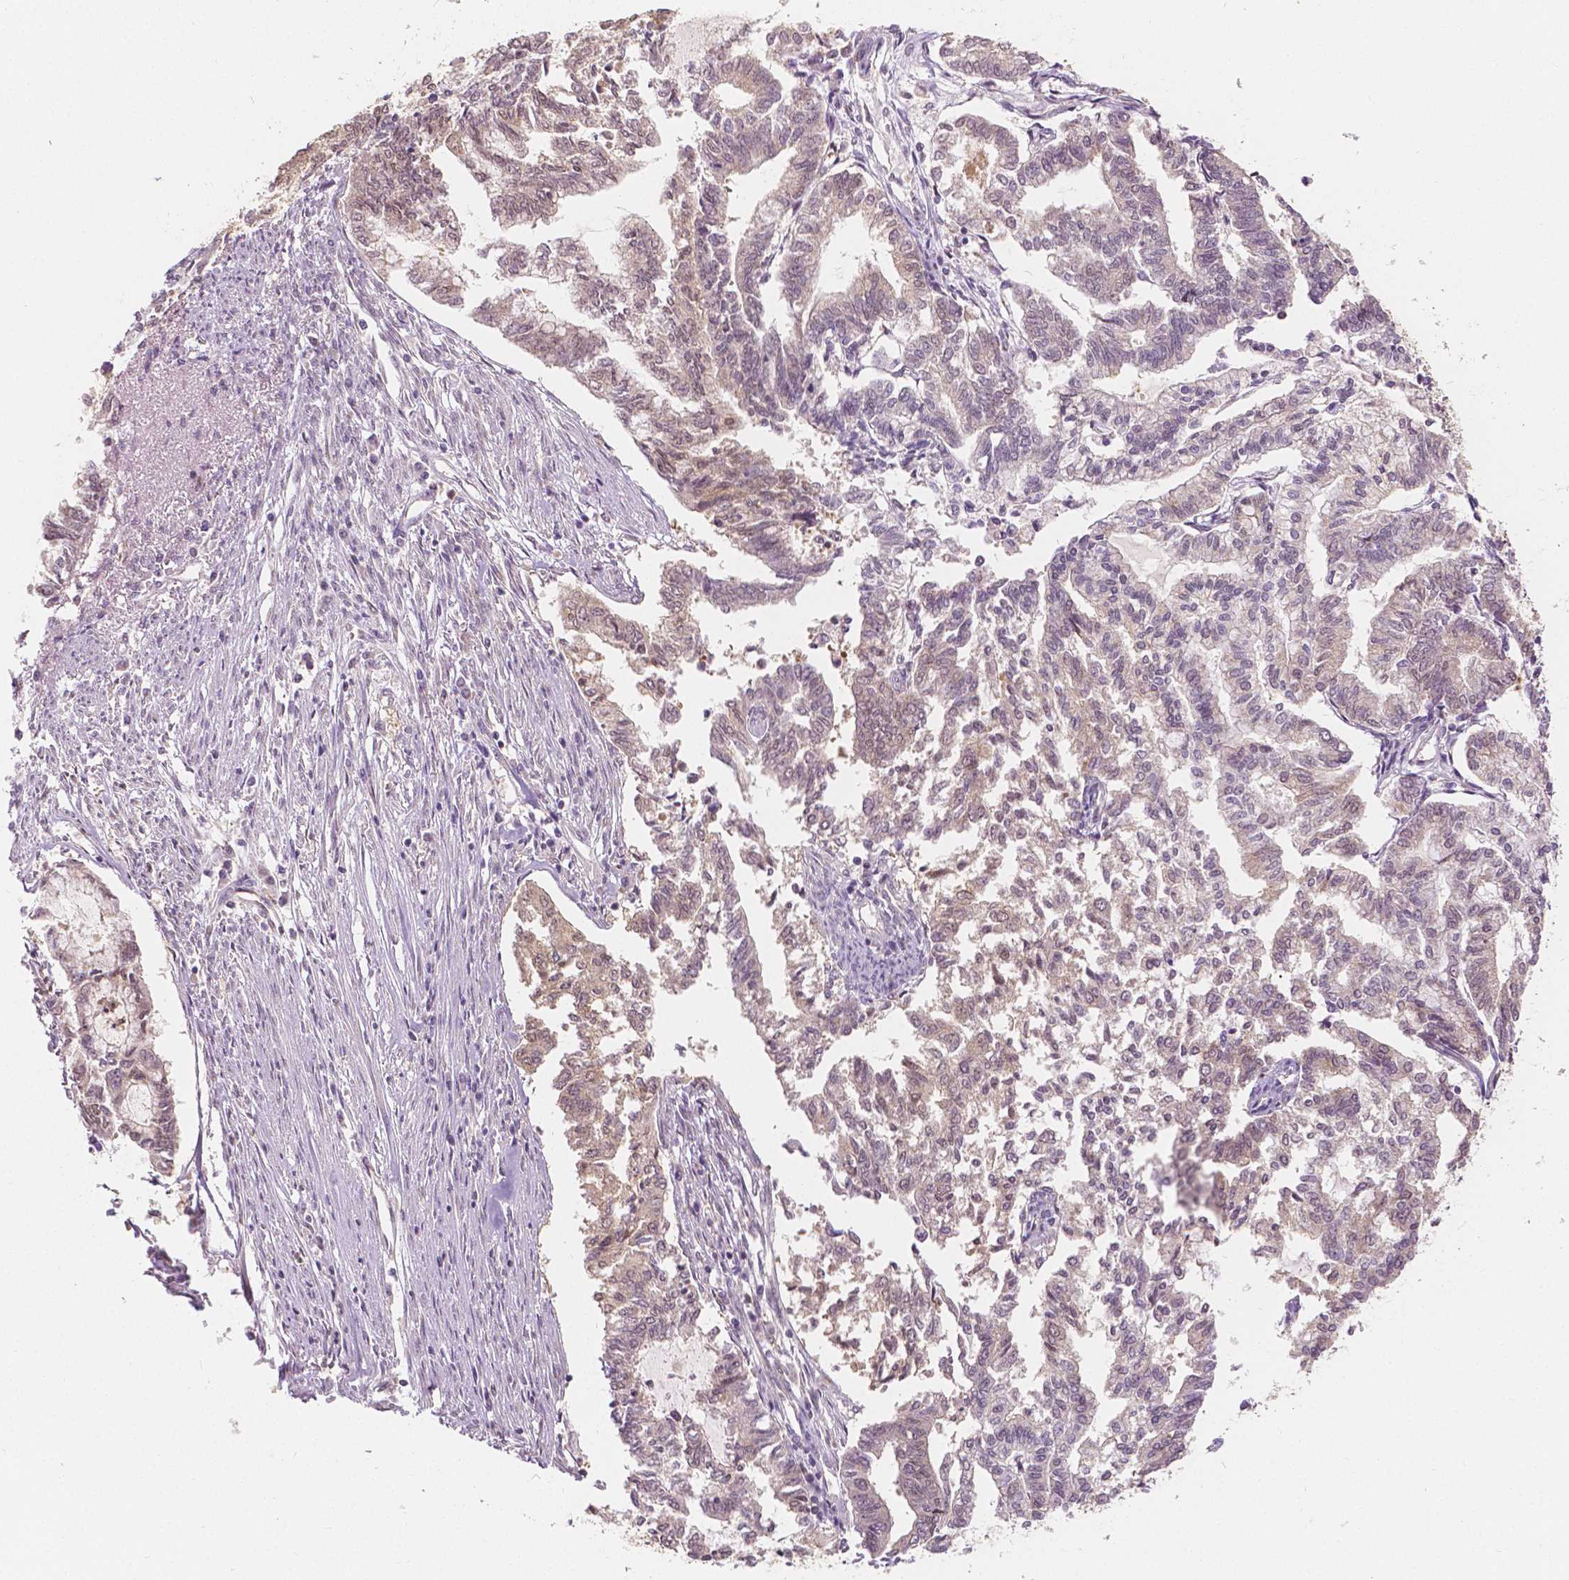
{"staining": {"intensity": "weak", "quantity": "<25%", "location": "cytoplasmic/membranous"}, "tissue": "endometrial cancer", "cell_type": "Tumor cells", "image_type": "cancer", "snomed": [{"axis": "morphology", "description": "Adenocarcinoma, NOS"}, {"axis": "topography", "description": "Endometrium"}], "caption": "IHC of human endometrial cancer demonstrates no expression in tumor cells.", "gene": "NAPRT", "patient": {"sex": "female", "age": 79}}